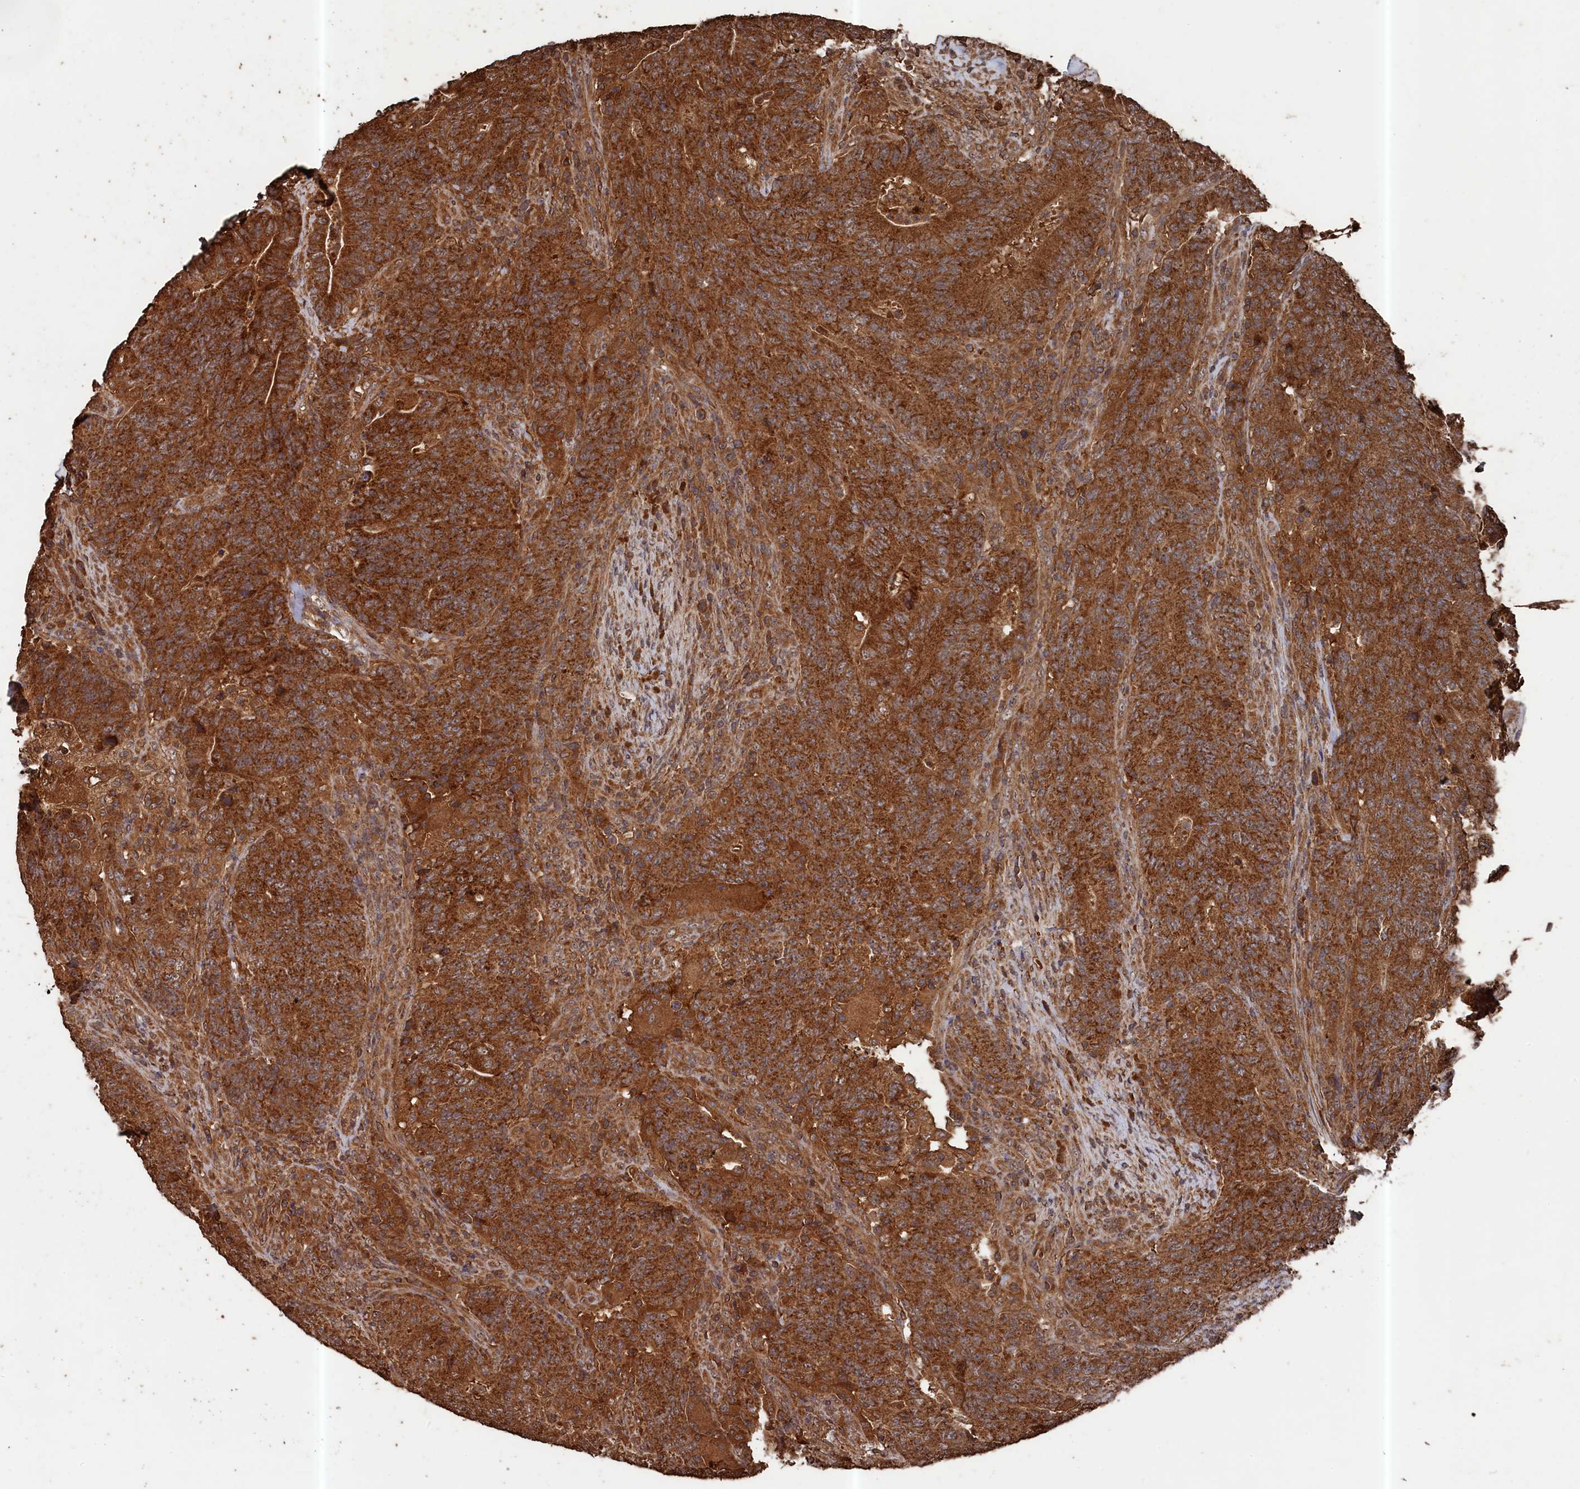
{"staining": {"intensity": "moderate", "quantity": ">75%", "location": "cytoplasmic/membranous"}, "tissue": "colorectal cancer", "cell_type": "Tumor cells", "image_type": "cancer", "snomed": [{"axis": "morphology", "description": "Adenocarcinoma, NOS"}, {"axis": "topography", "description": "Colon"}], "caption": "Colorectal cancer was stained to show a protein in brown. There is medium levels of moderate cytoplasmic/membranous expression in approximately >75% of tumor cells.", "gene": "SNX33", "patient": {"sex": "female", "age": 75}}